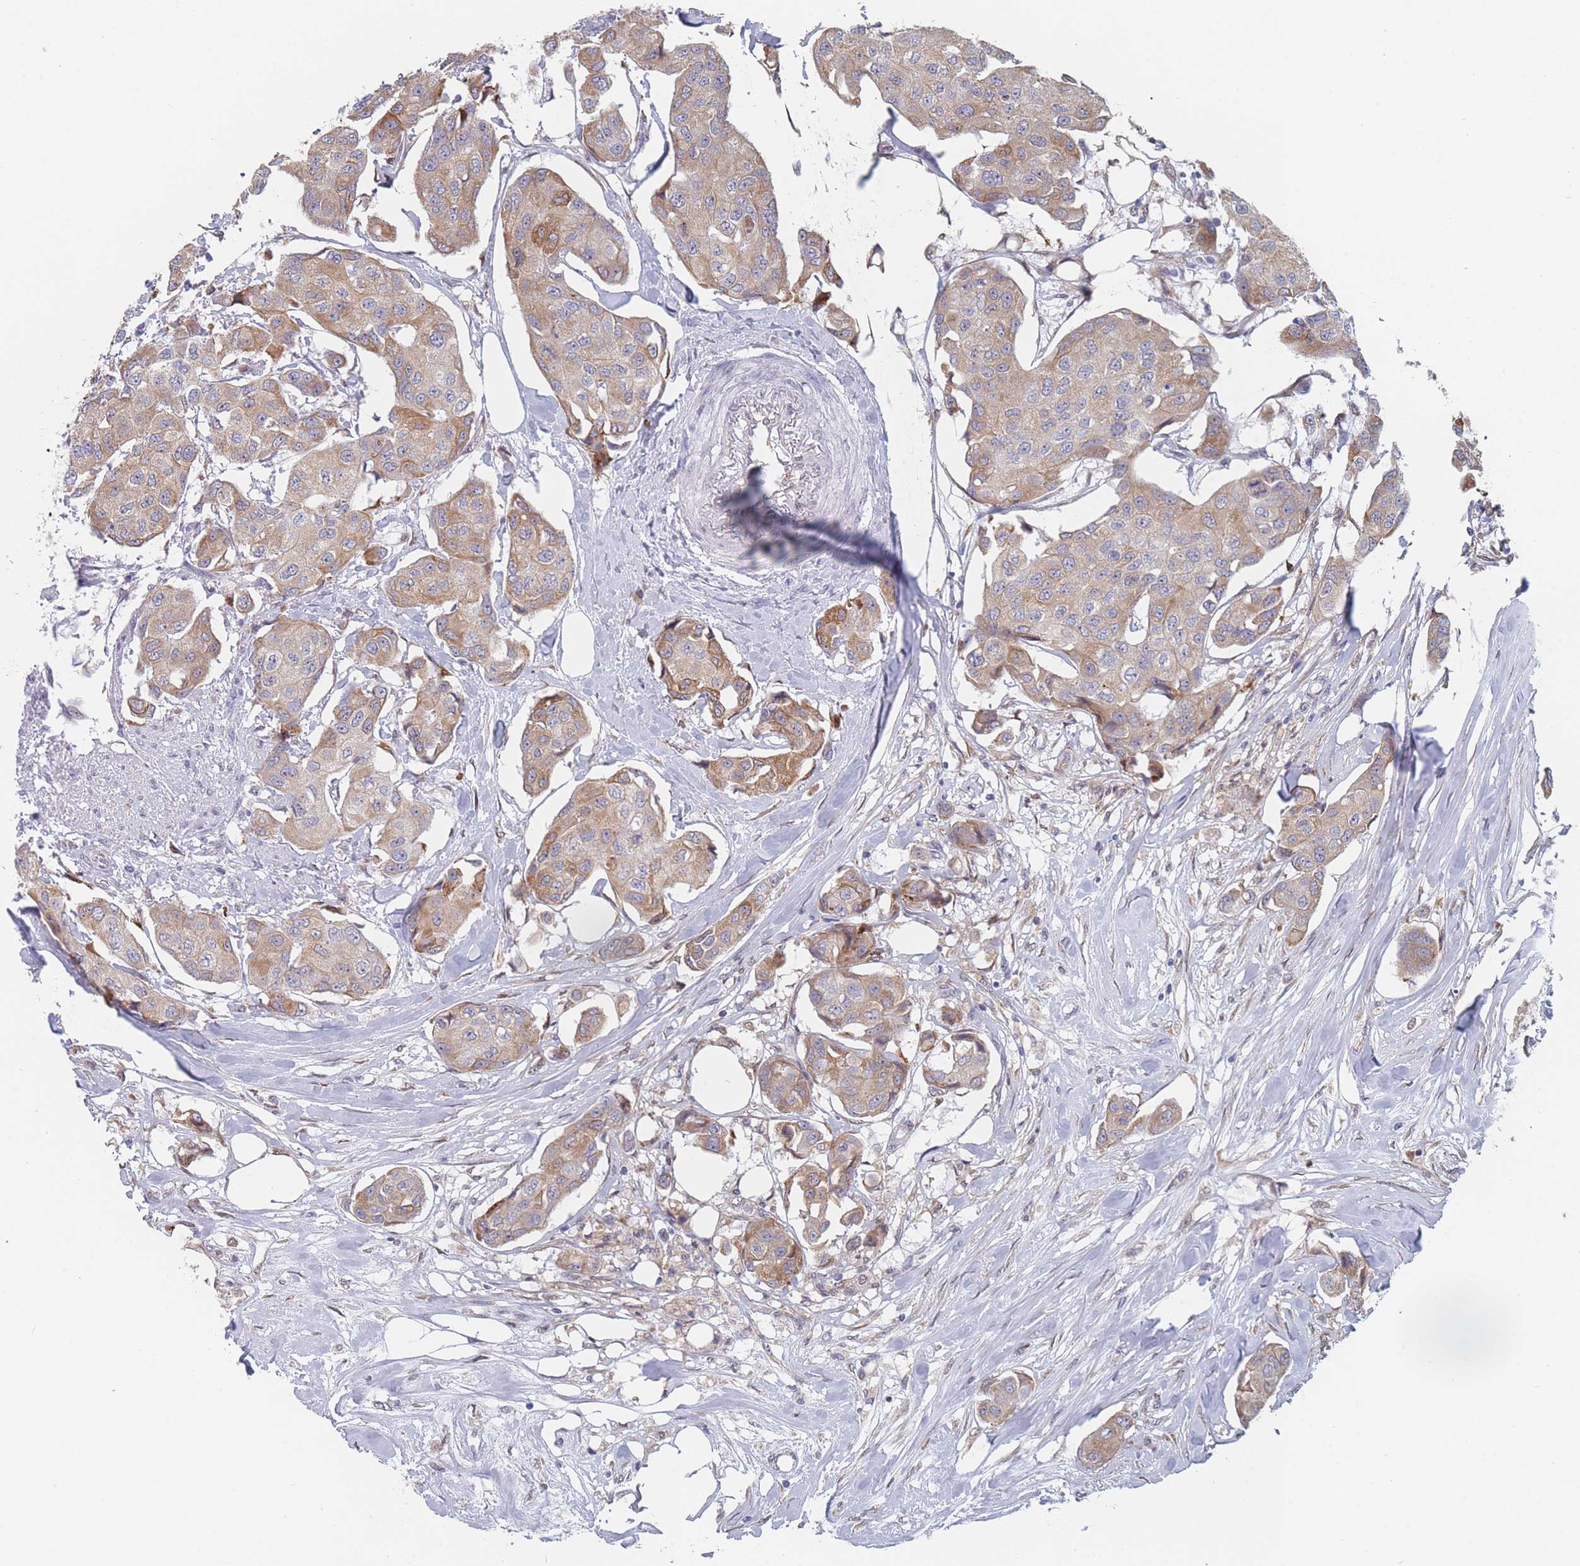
{"staining": {"intensity": "weak", "quantity": ">75%", "location": "cytoplasmic/membranous"}, "tissue": "breast cancer", "cell_type": "Tumor cells", "image_type": "cancer", "snomed": [{"axis": "morphology", "description": "Duct carcinoma"}, {"axis": "topography", "description": "Breast"}, {"axis": "topography", "description": "Lymph node"}], "caption": "DAB immunohistochemical staining of breast cancer reveals weak cytoplasmic/membranous protein staining in about >75% of tumor cells. (Brightfield microscopy of DAB IHC at high magnification).", "gene": "TMED10", "patient": {"sex": "female", "age": 80}}